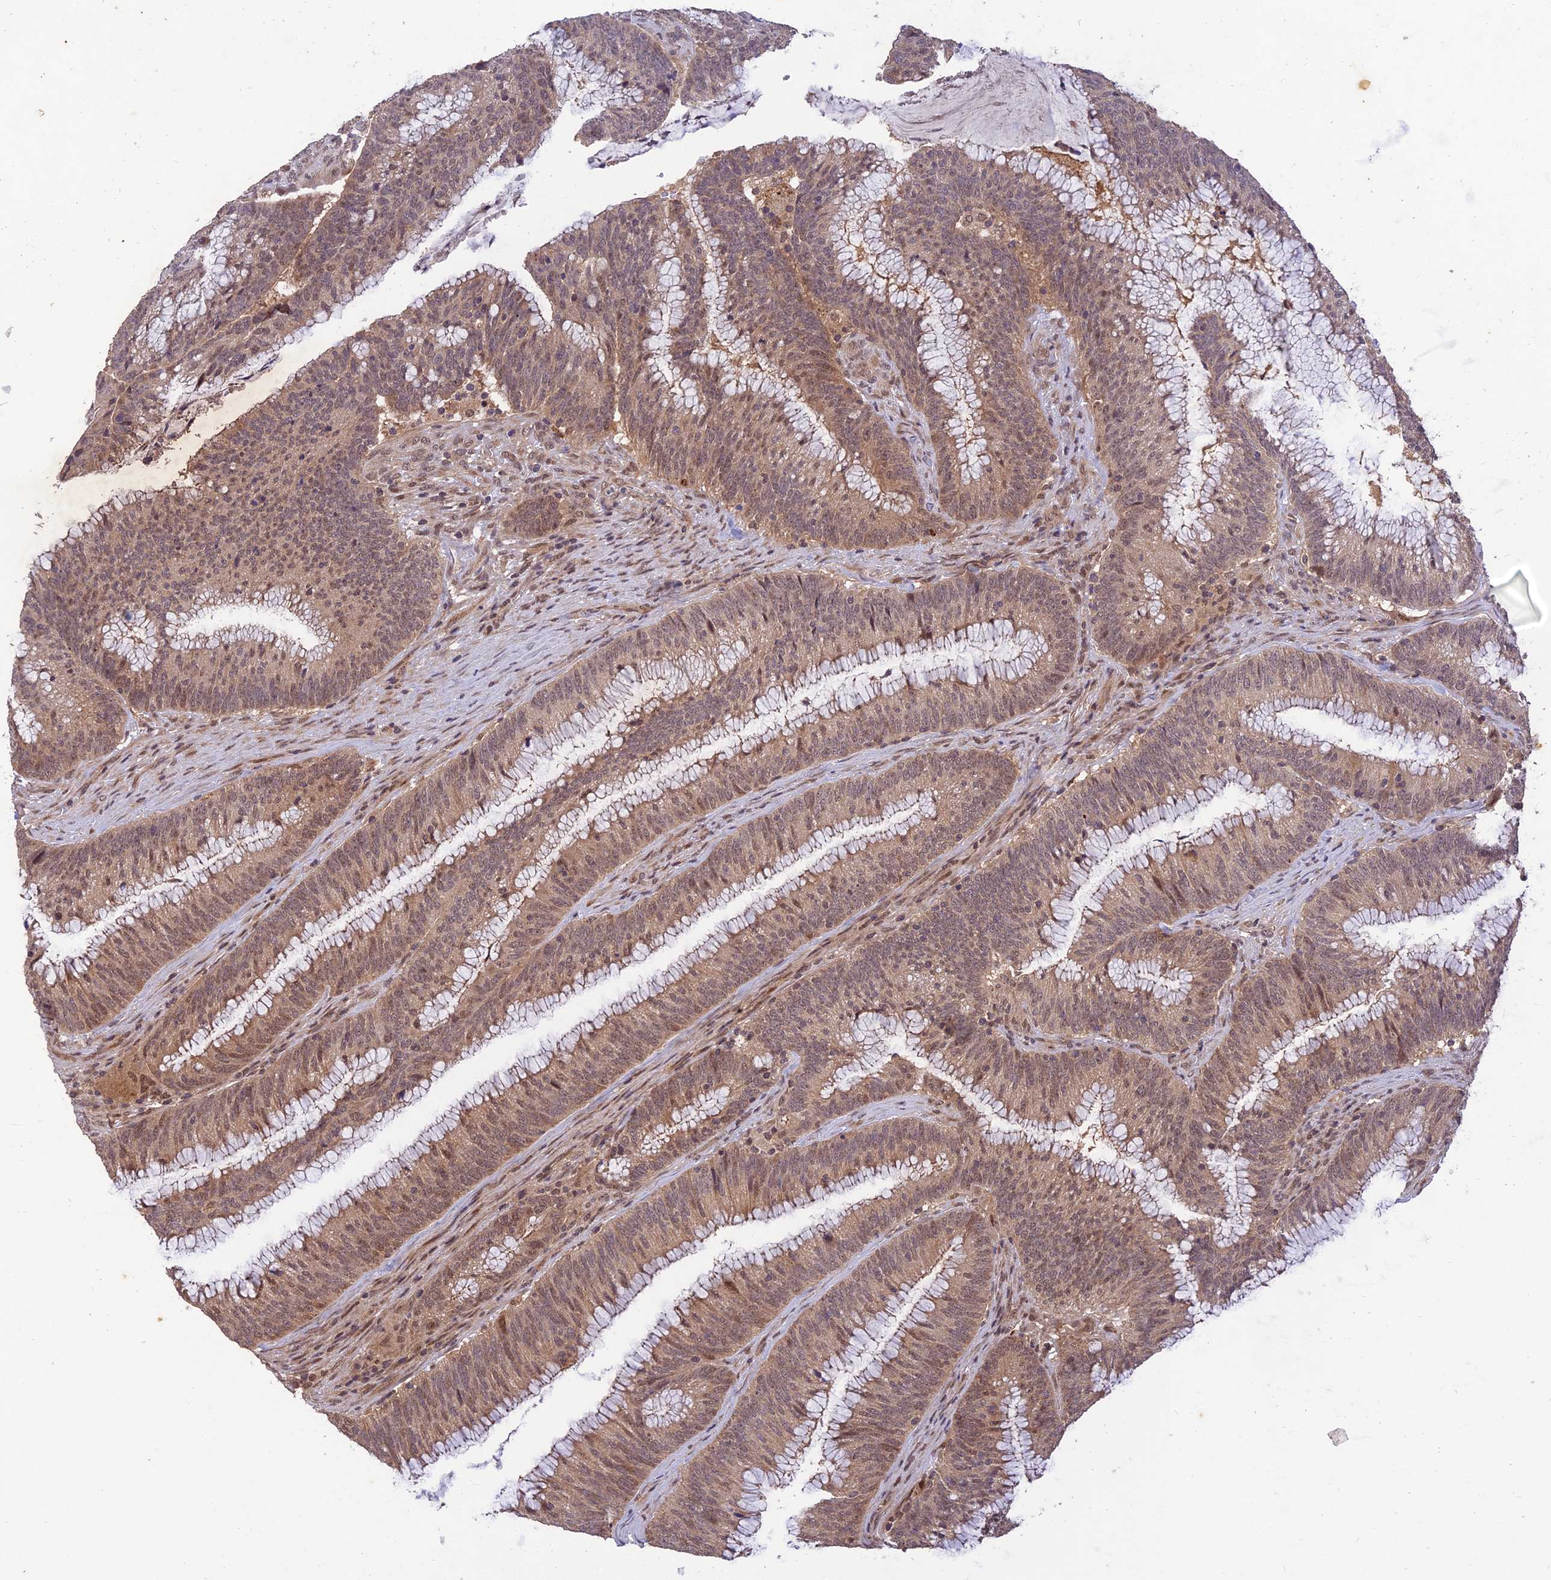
{"staining": {"intensity": "weak", "quantity": ">75%", "location": "cytoplasmic/membranous,nuclear"}, "tissue": "colorectal cancer", "cell_type": "Tumor cells", "image_type": "cancer", "snomed": [{"axis": "morphology", "description": "Adenocarcinoma, NOS"}, {"axis": "topography", "description": "Rectum"}], "caption": "Immunohistochemical staining of colorectal cancer (adenocarcinoma) reveals low levels of weak cytoplasmic/membranous and nuclear positivity in approximately >75% of tumor cells.", "gene": "REV1", "patient": {"sex": "female", "age": 77}}